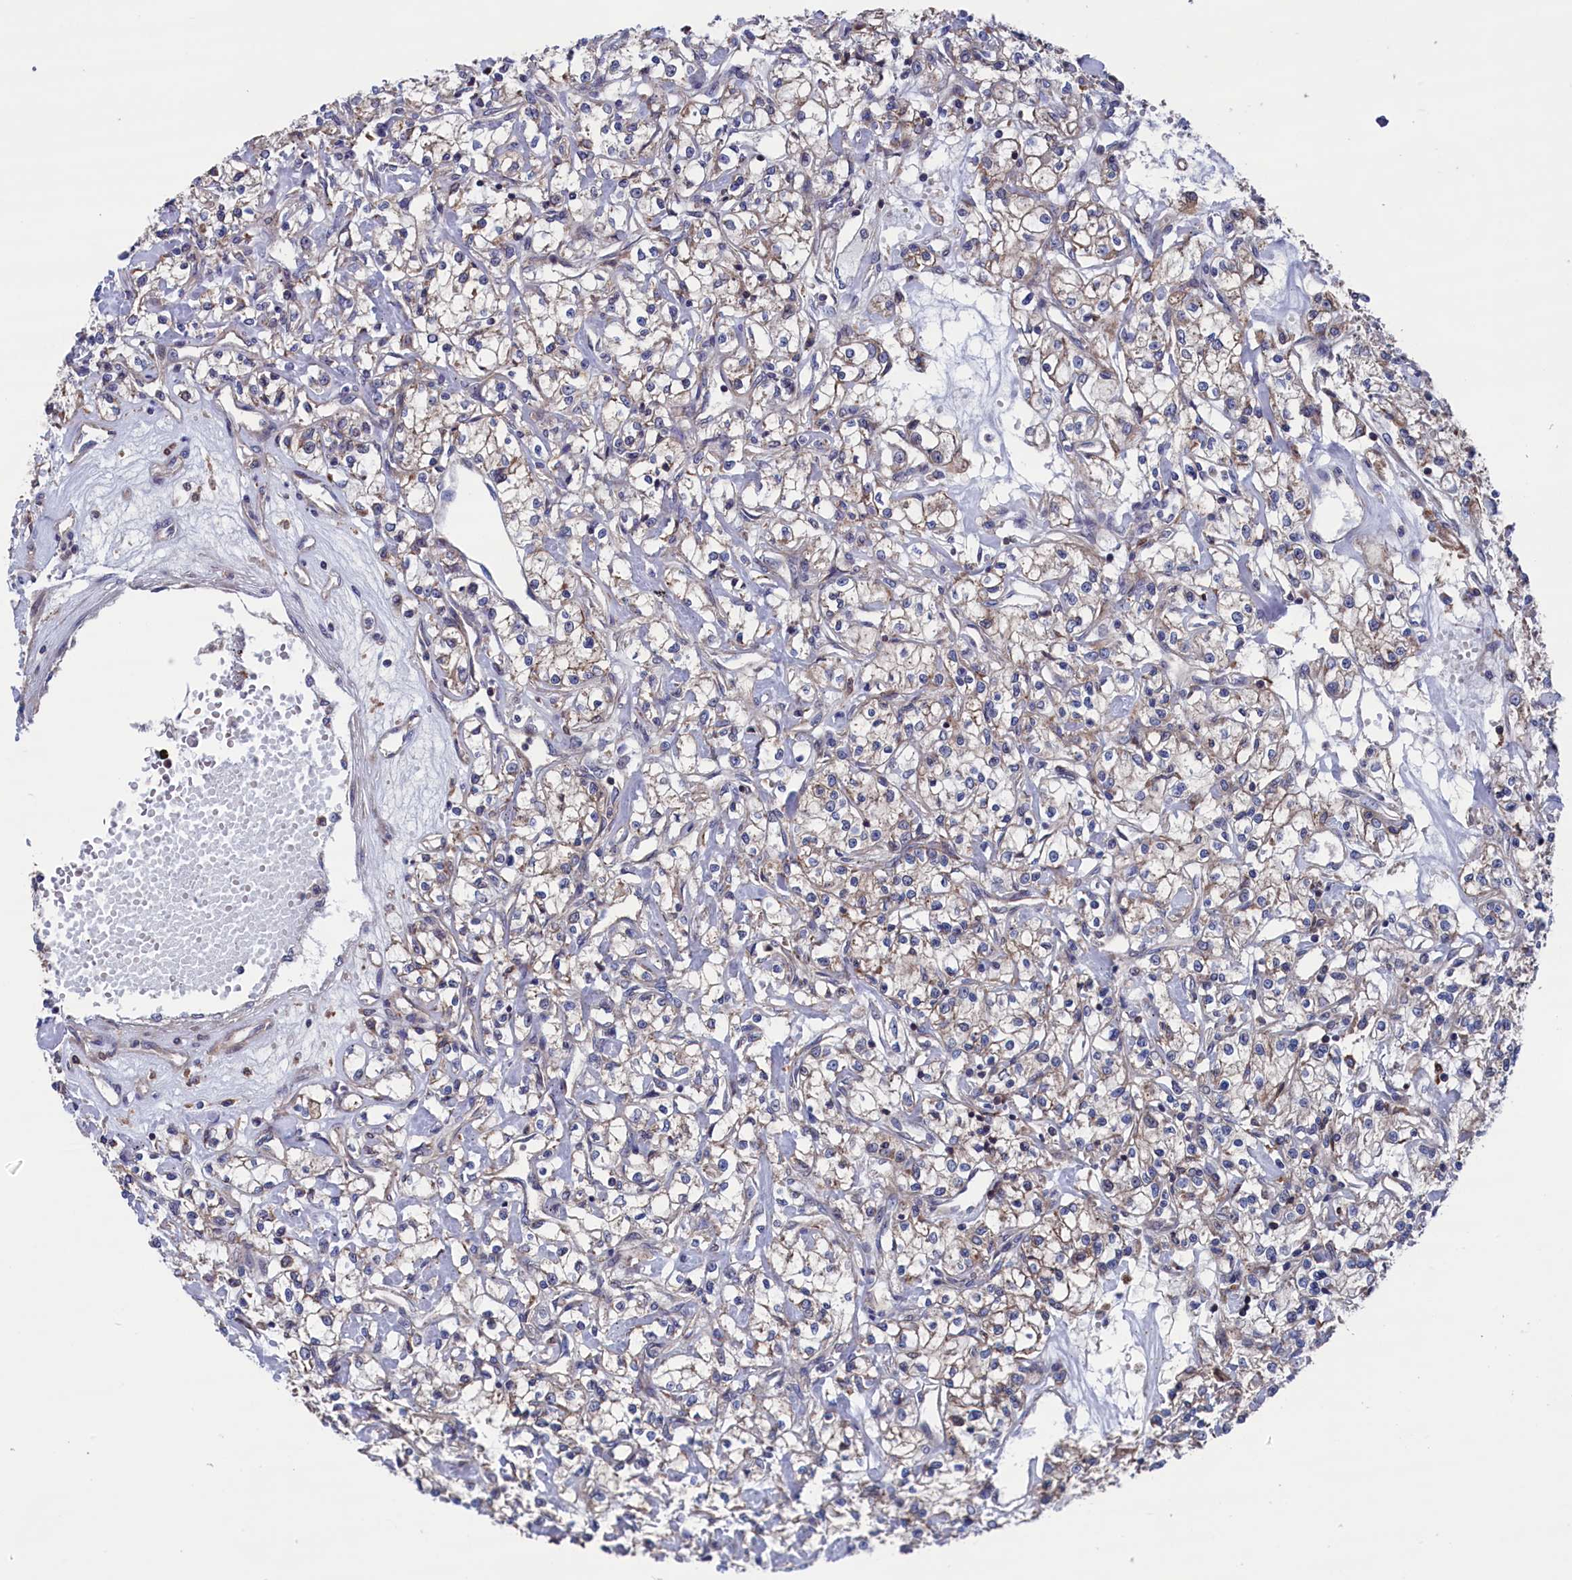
{"staining": {"intensity": "weak", "quantity": "25%-75%", "location": "cytoplasmic/membranous"}, "tissue": "renal cancer", "cell_type": "Tumor cells", "image_type": "cancer", "snomed": [{"axis": "morphology", "description": "Adenocarcinoma, NOS"}, {"axis": "topography", "description": "Kidney"}], "caption": "Immunohistochemistry of renal cancer exhibits low levels of weak cytoplasmic/membranous staining in about 25%-75% of tumor cells.", "gene": "SPATA13", "patient": {"sex": "female", "age": 59}}